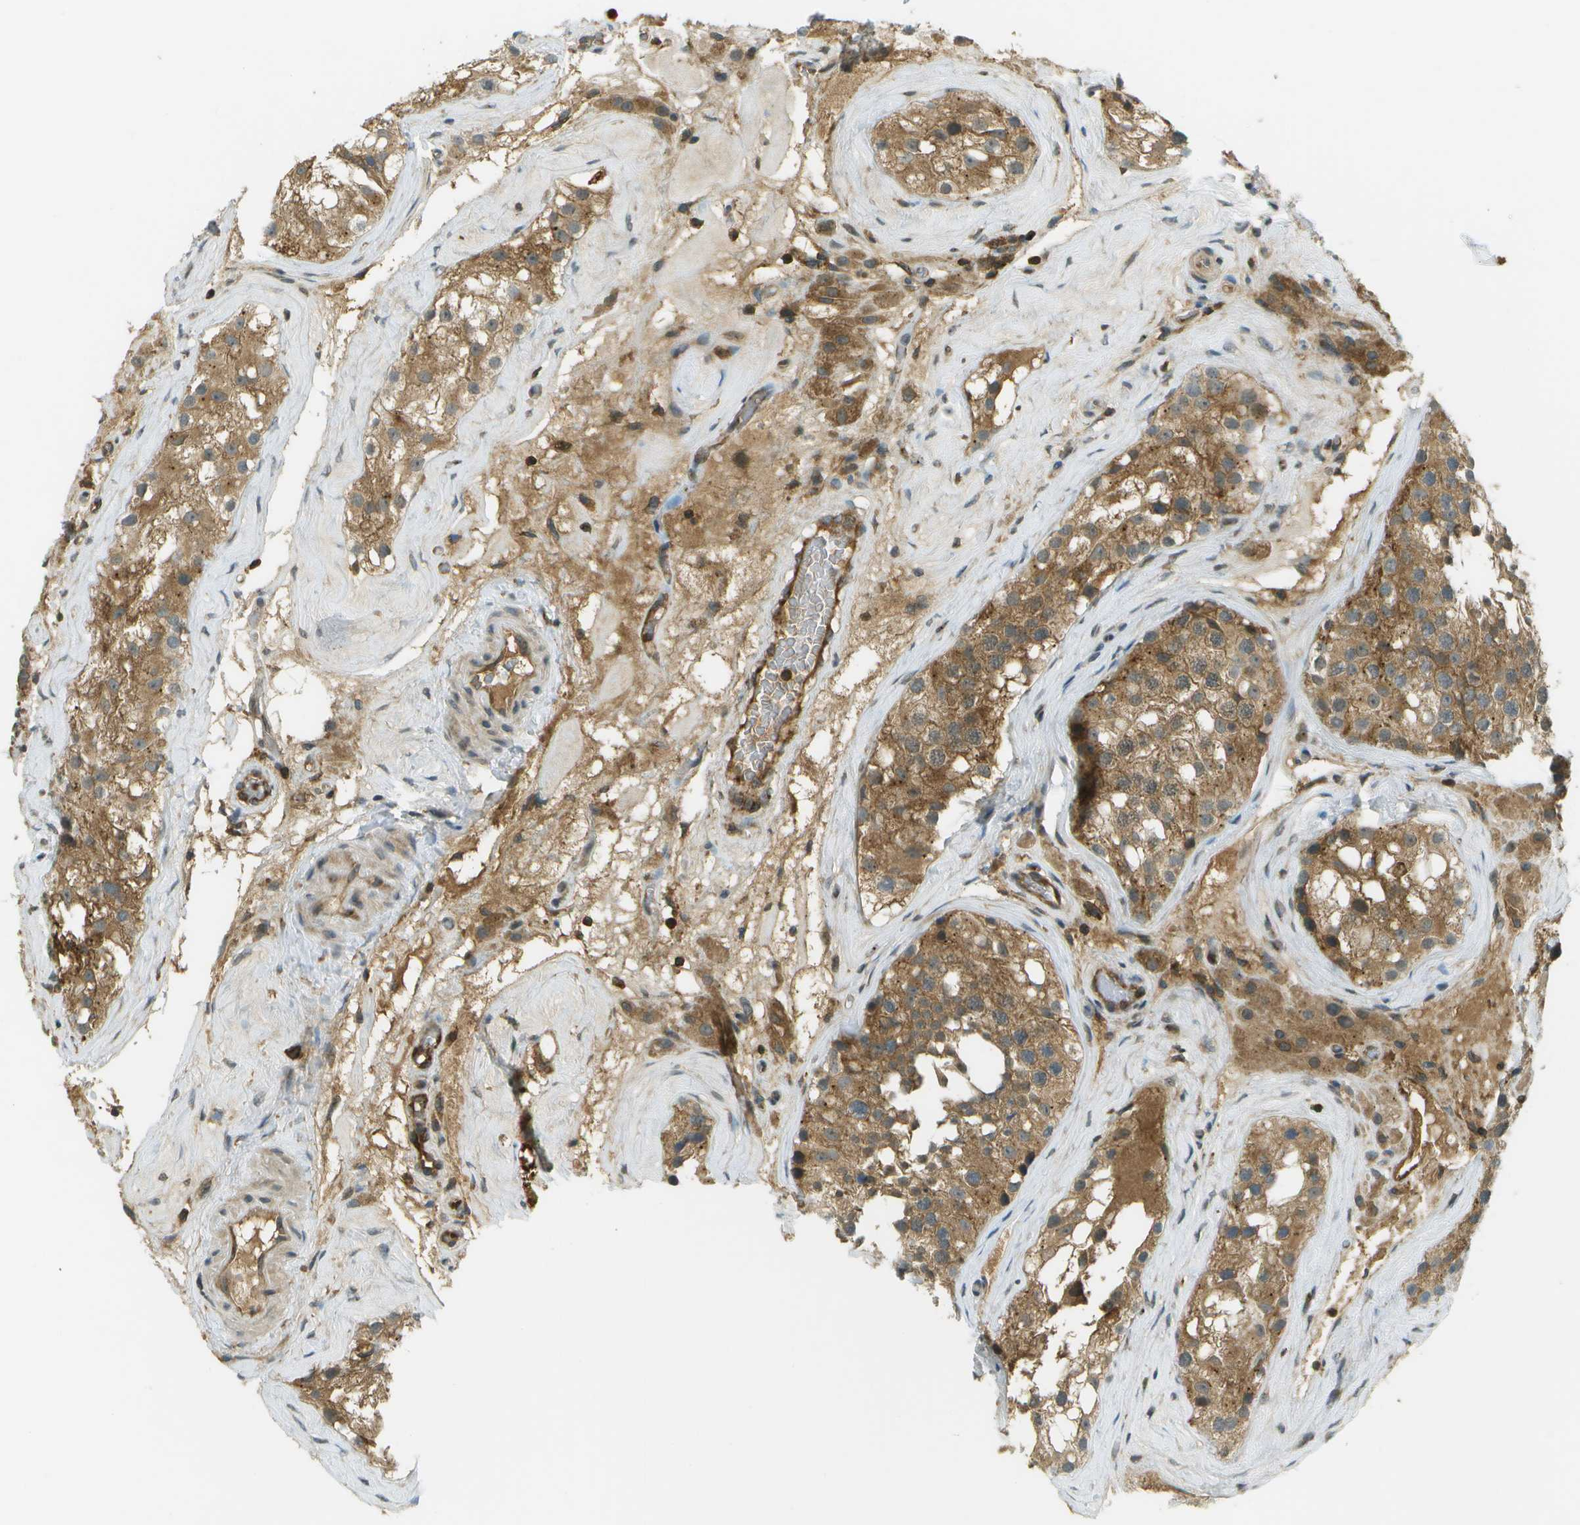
{"staining": {"intensity": "moderate", "quantity": ">75%", "location": "cytoplasmic/membranous"}, "tissue": "testis", "cell_type": "Cells in seminiferous ducts", "image_type": "normal", "snomed": [{"axis": "morphology", "description": "Normal tissue, NOS"}, {"axis": "morphology", "description": "Seminoma, NOS"}, {"axis": "topography", "description": "Testis"}], "caption": "Protein staining of normal testis exhibits moderate cytoplasmic/membranous staining in about >75% of cells in seminiferous ducts. The protein of interest is stained brown, and the nuclei are stained in blue (DAB IHC with brightfield microscopy, high magnification).", "gene": "TMTC1", "patient": {"sex": "male", "age": 71}}